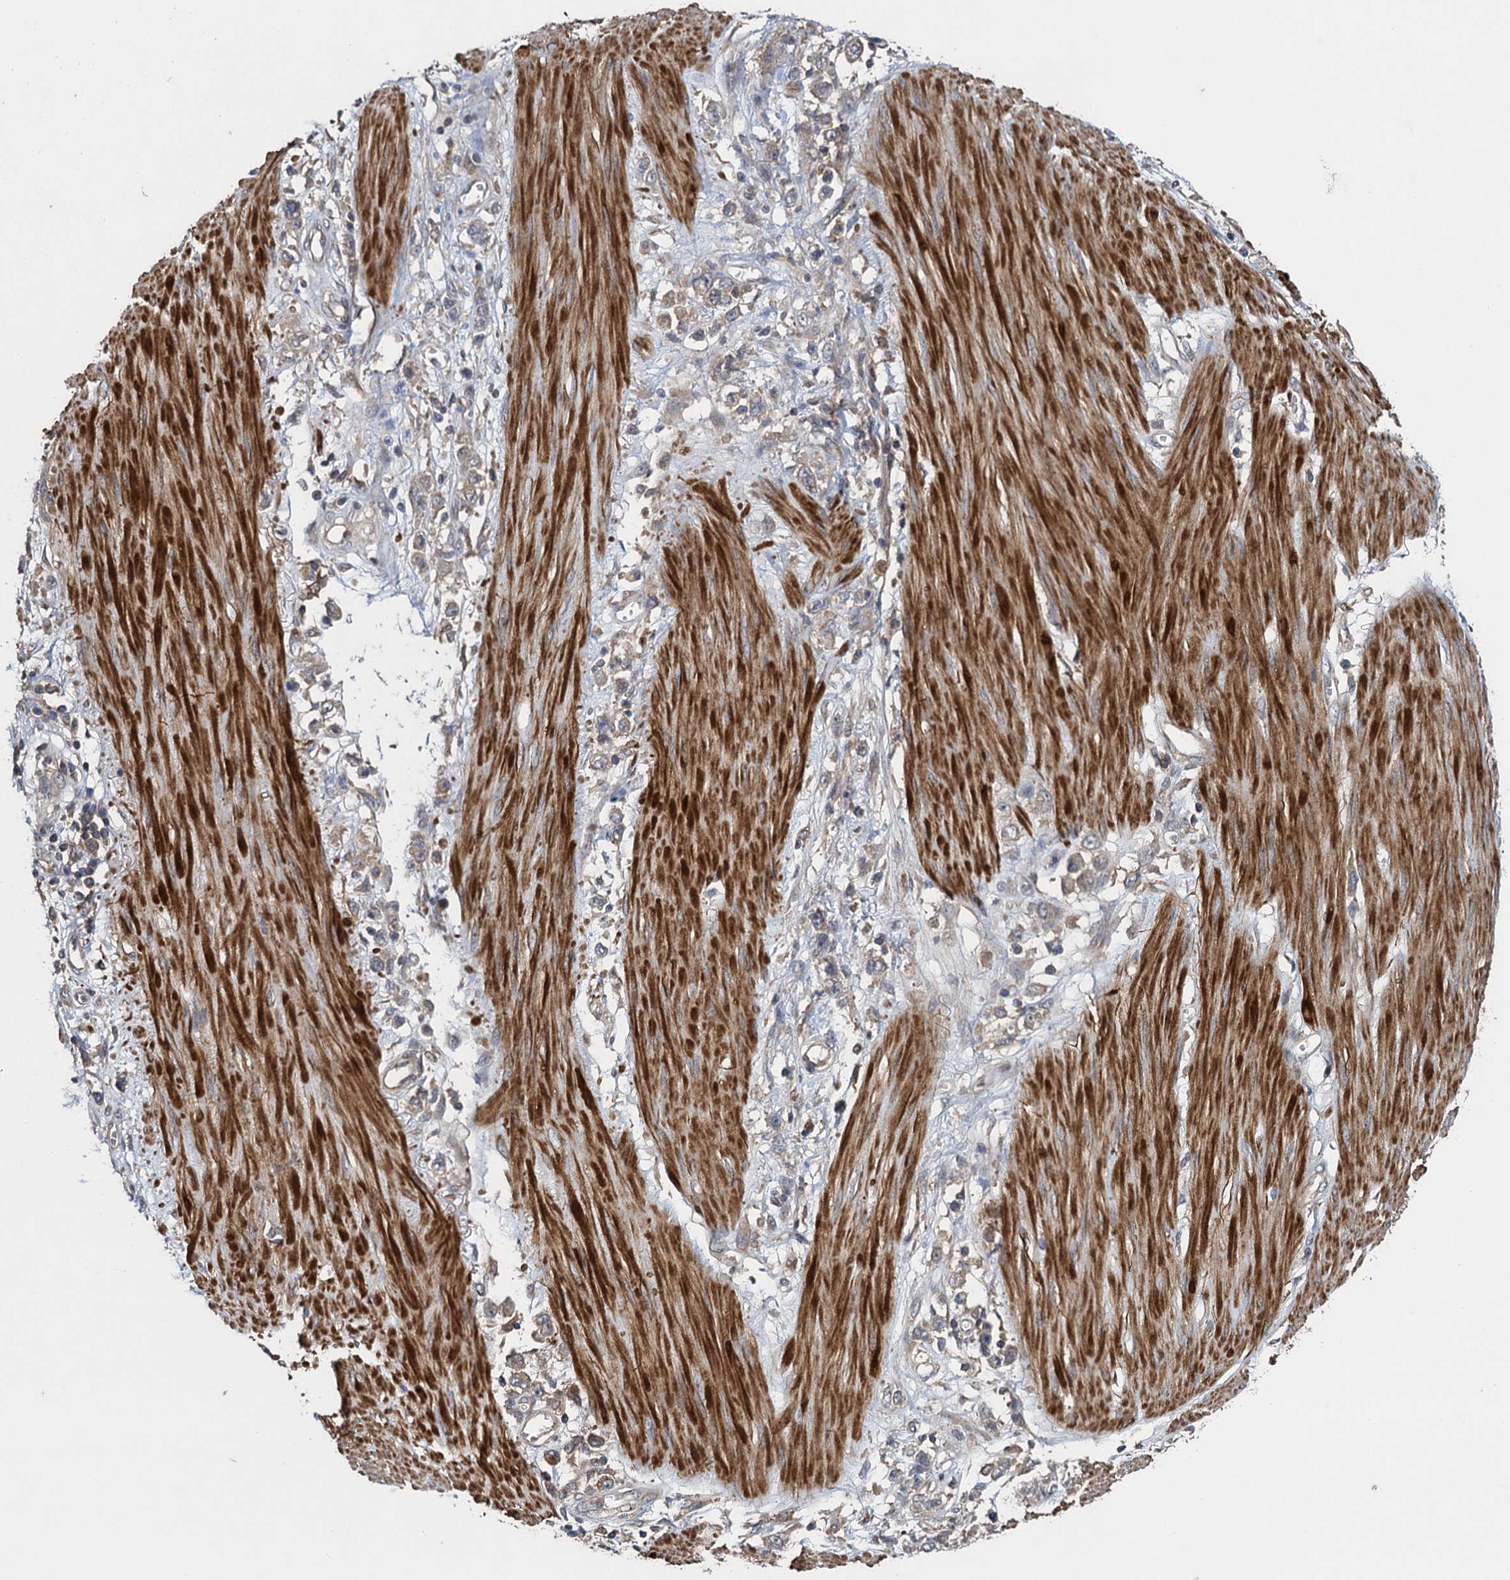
{"staining": {"intensity": "weak", "quantity": "25%-75%", "location": "cytoplasmic/membranous"}, "tissue": "stomach cancer", "cell_type": "Tumor cells", "image_type": "cancer", "snomed": [{"axis": "morphology", "description": "Adenocarcinoma, NOS"}, {"axis": "topography", "description": "Stomach"}], "caption": "Tumor cells display low levels of weak cytoplasmic/membranous staining in approximately 25%-75% of cells in adenocarcinoma (stomach).", "gene": "CNTN5", "patient": {"sex": "female", "age": 76}}